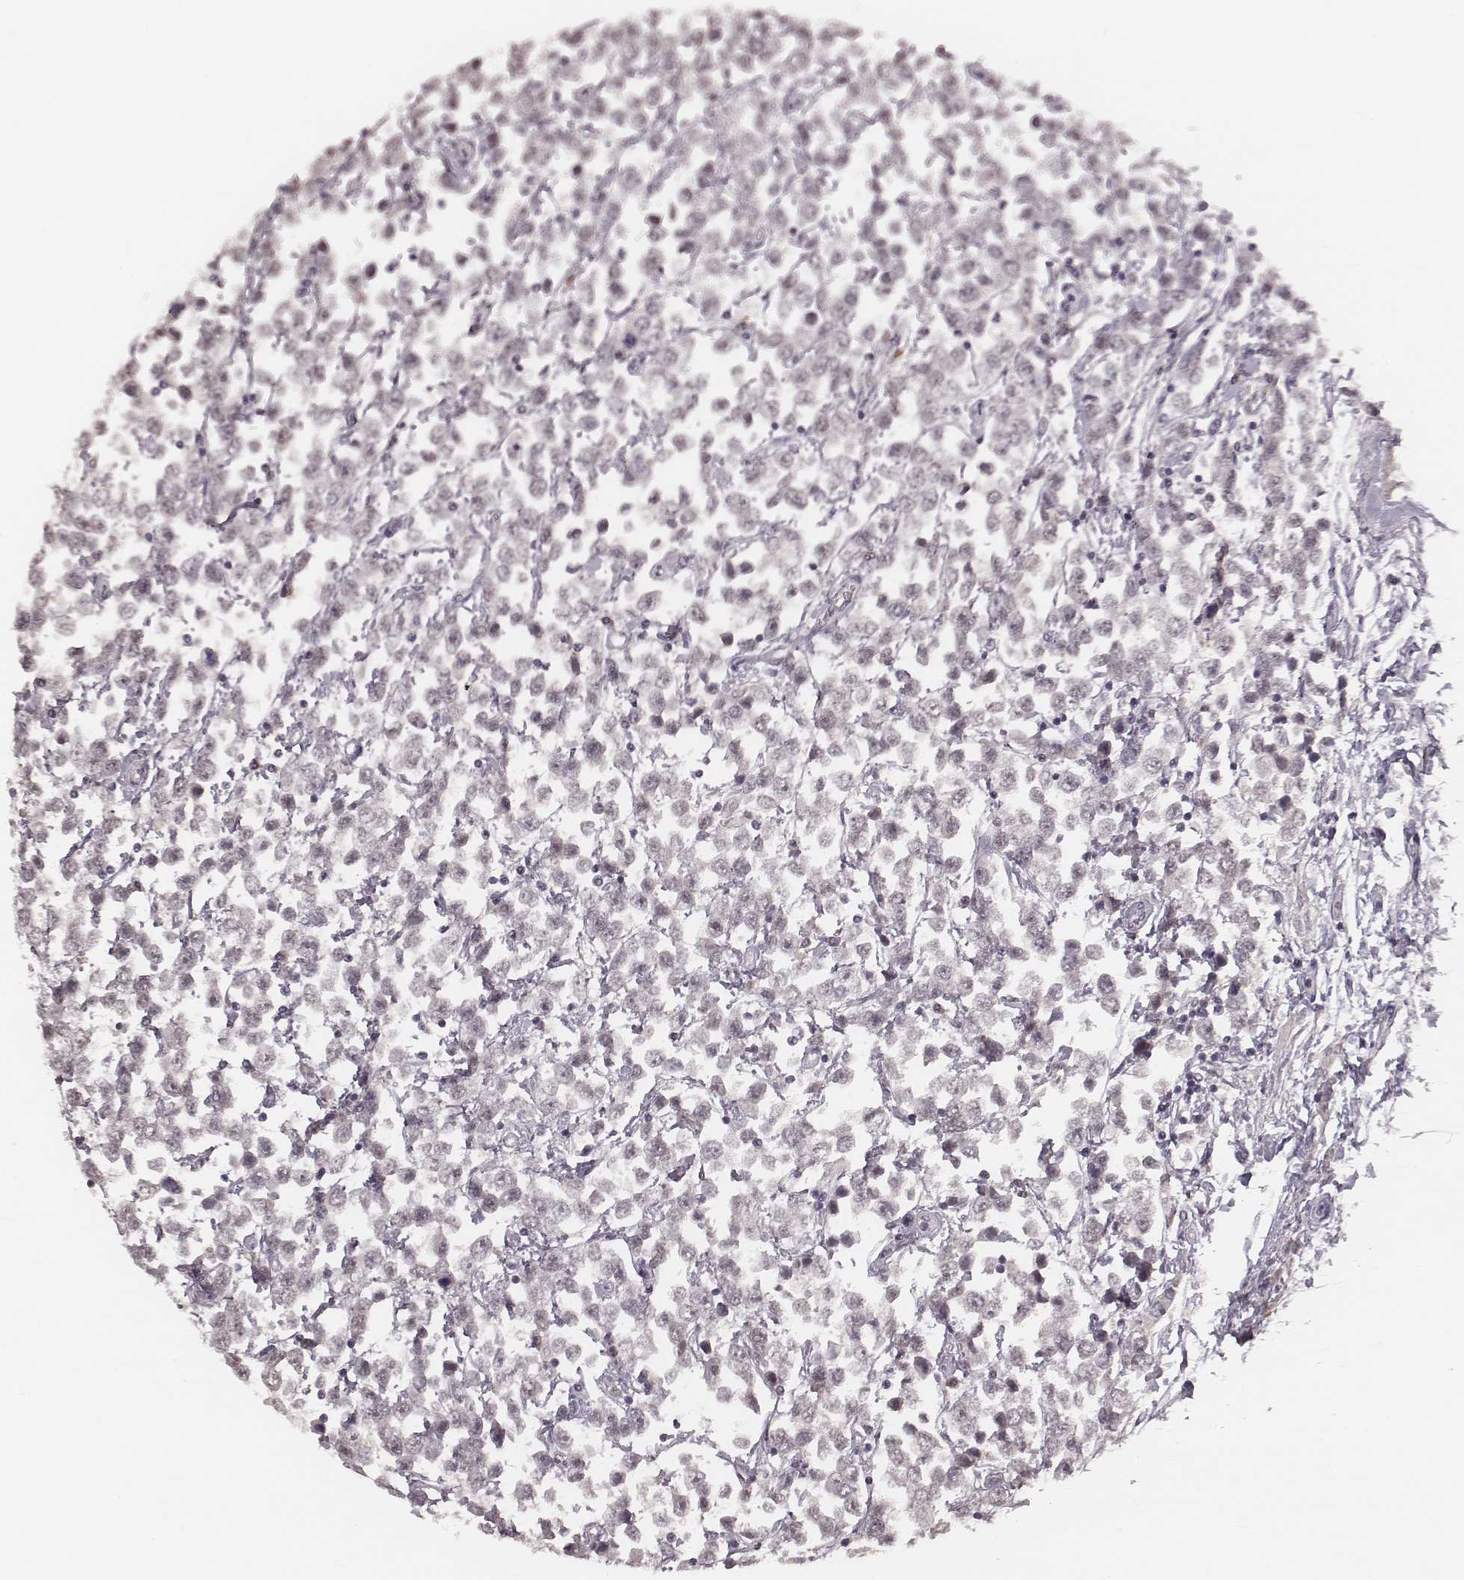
{"staining": {"intensity": "negative", "quantity": "none", "location": "none"}, "tissue": "testis cancer", "cell_type": "Tumor cells", "image_type": "cancer", "snomed": [{"axis": "morphology", "description": "Seminoma, NOS"}, {"axis": "topography", "description": "Testis"}], "caption": "Protein analysis of seminoma (testis) demonstrates no significant positivity in tumor cells.", "gene": "MSX1", "patient": {"sex": "male", "age": 34}}